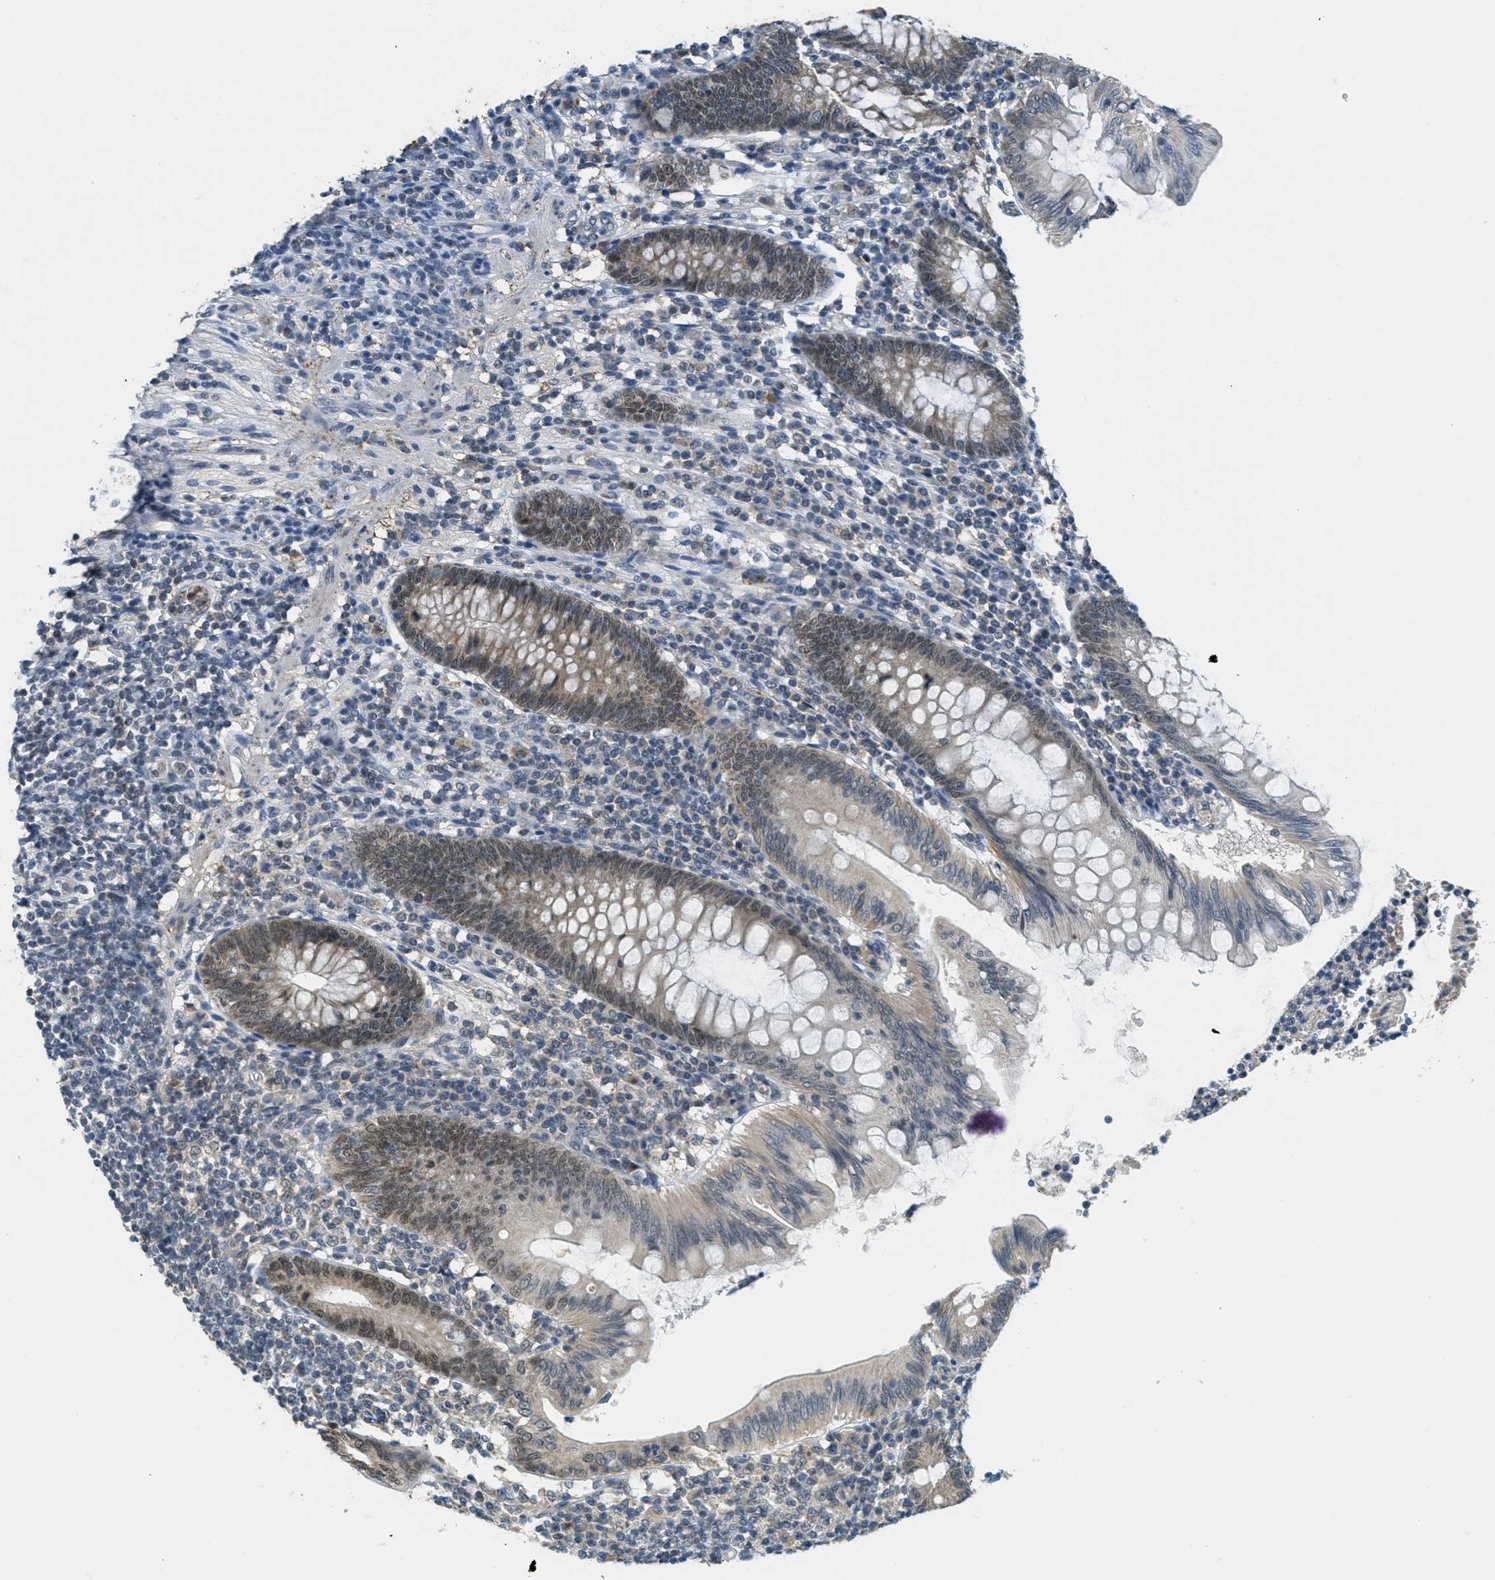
{"staining": {"intensity": "weak", "quantity": "25%-75%", "location": "cytoplasmic/membranous,nuclear"}, "tissue": "appendix", "cell_type": "Glandular cells", "image_type": "normal", "snomed": [{"axis": "morphology", "description": "Normal tissue, NOS"}, {"axis": "morphology", "description": "Inflammation, NOS"}, {"axis": "topography", "description": "Appendix"}], "caption": "Immunohistochemical staining of unremarkable human appendix exhibits low levels of weak cytoplasmic/membranous,nuclear expression in approximately 25%-75% of glandular cells. Immunohistochemistry stains the protein of interest in brown and the nuclei are stained blue.", "gene": "TCF20", "patient": {"sex": "male", "age": 46}}